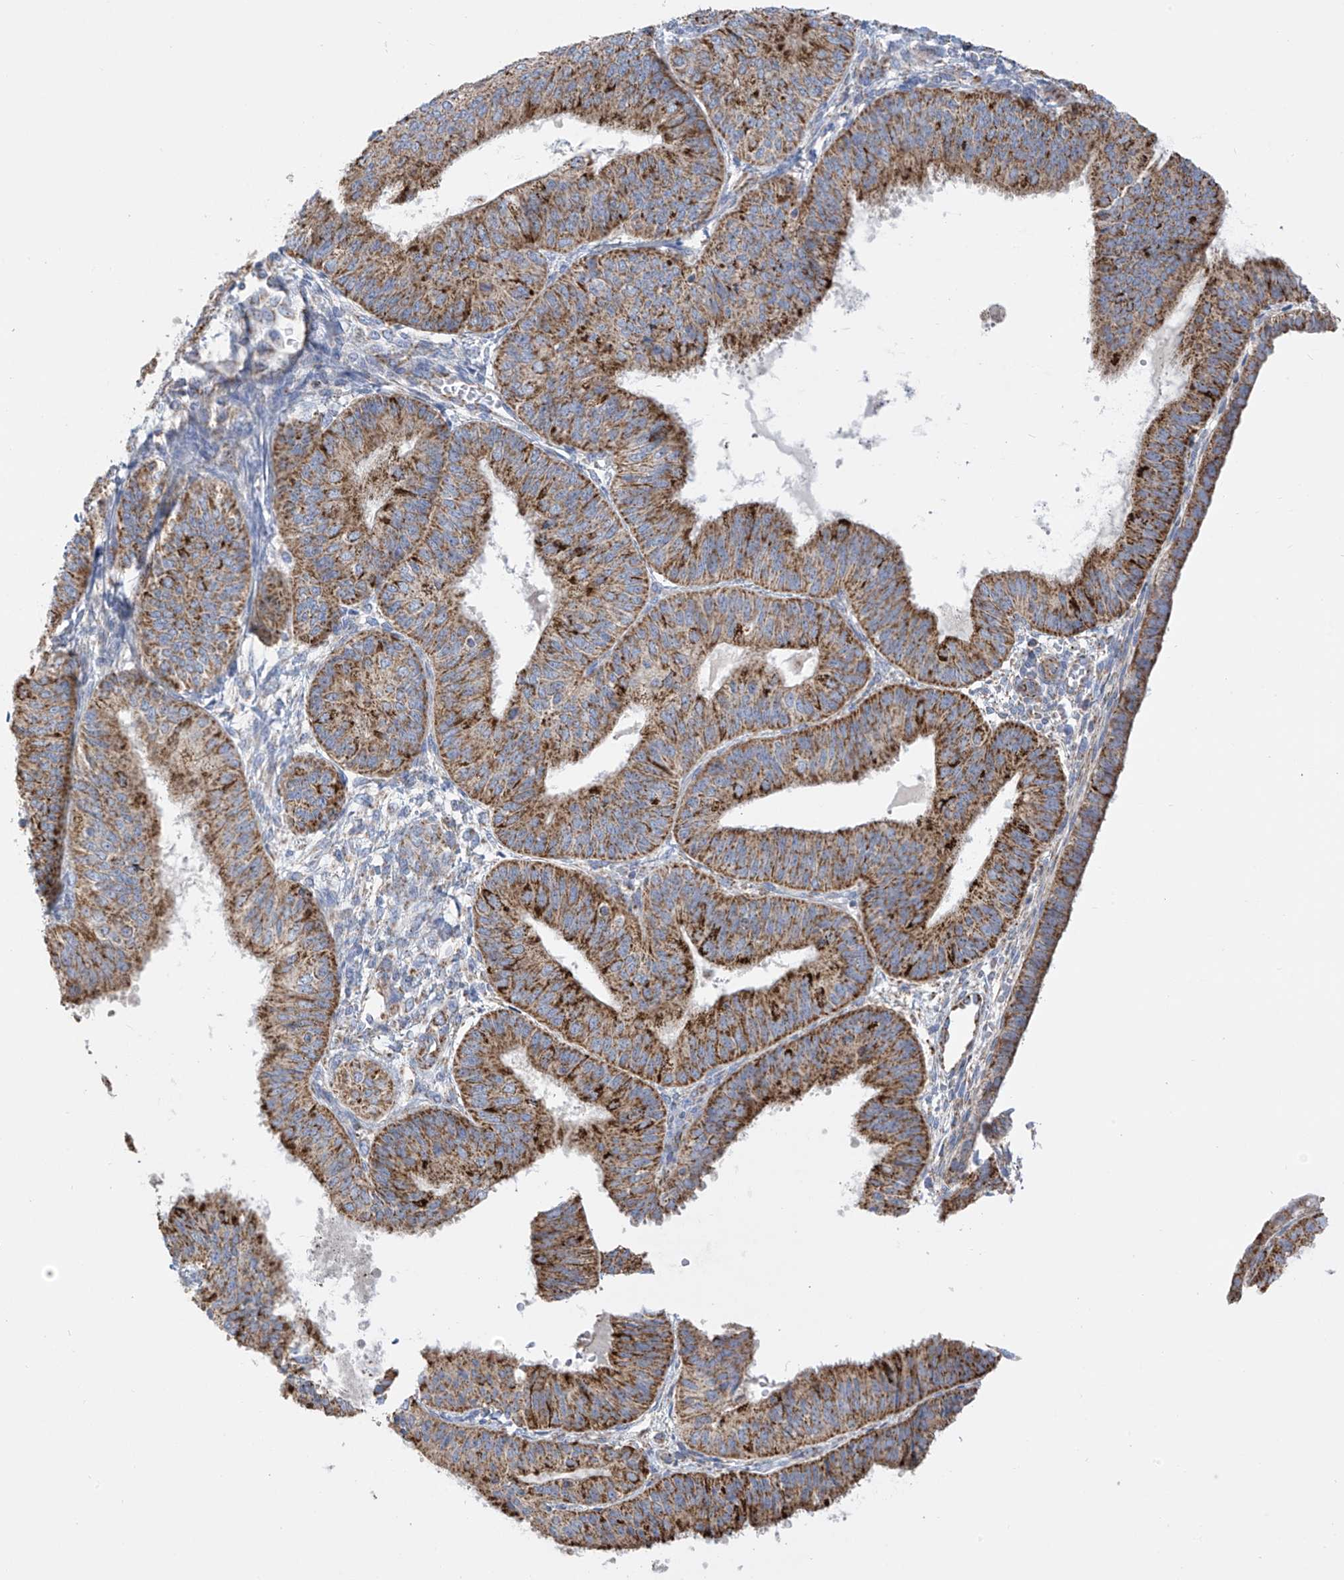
{"staining": {"intensity": "strong", "quantity": "25%-75%", "location": "cytoplasmic/membranous"}, "tissue": "endometrial cancer", "cell_type": "Tumor cells", "image_type": "cancer", "snomed": [{"axis": "morphology", "description": "Adenocarcinoma, NOS"}, {"axis": "topography", "description": "Endometrium"}], "caption": "Strong cytoplasmic/membranous positivity is appreciated in about 25%-75% of tumor cells in endometrial adenocarcinoma.", "gene": "PNPT1", "patient": {"sex": "female", "age": 58}}